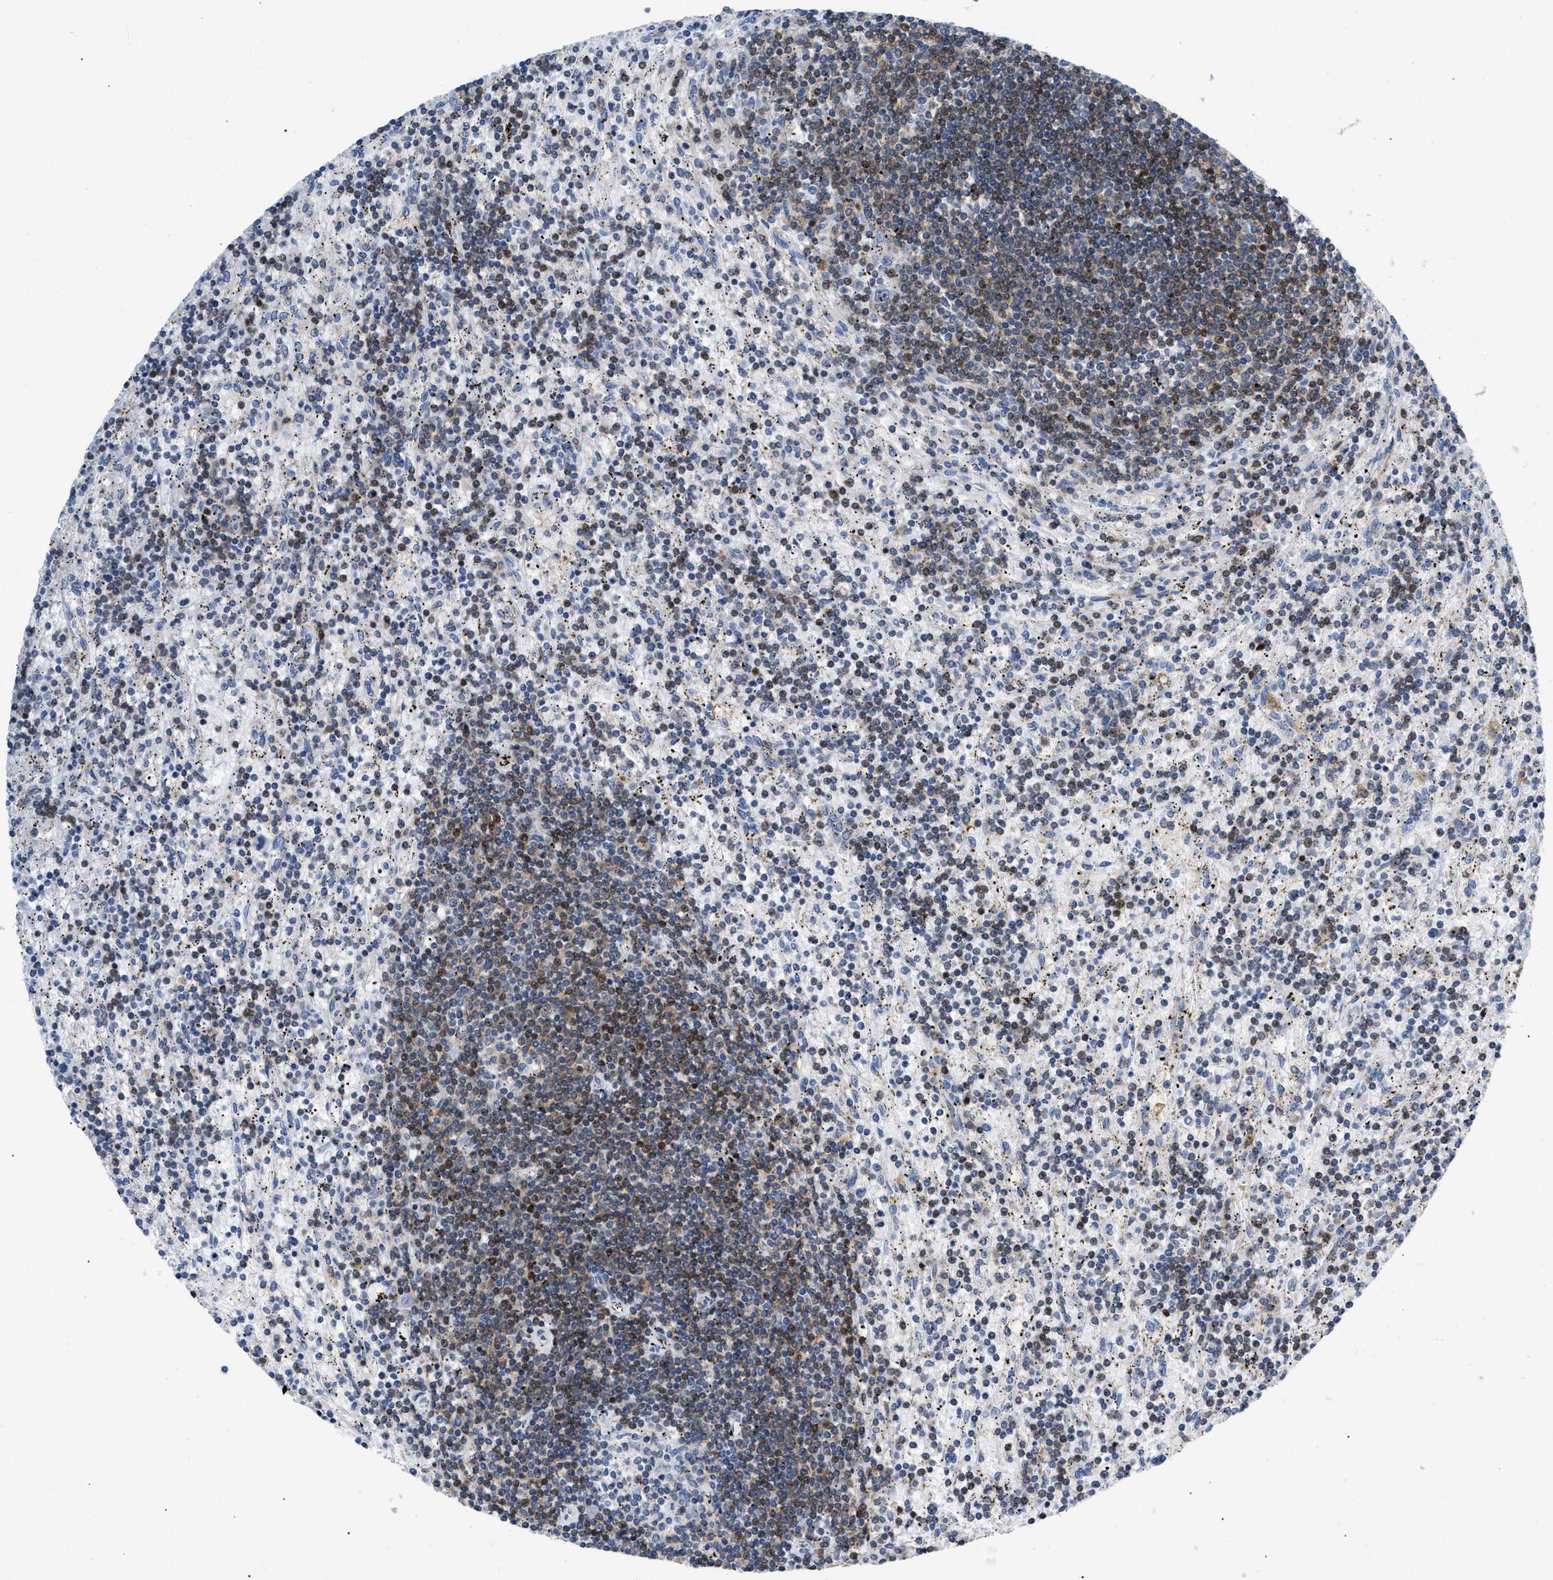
{"staining": {"intensity": "weak", "quantity": "25%-75%", "location": "nuclear"}, "tissue": "lymphoma", "cell_type": "Tumor cells", "image_type": "cancer", "snomed": [{"axis": "morphology", "description": "Malignant lymphoma, non-Hodgkin's type, Low grade"}, {"axis": "topography", "description": "Spleen"}], "caption": "Immunohistochemical staining of human lymphoma demonstrates weak nuclear protein expression in about 25%-75% of tumor cells. (IHC, brightfield microscopy, high magnification).", "gene": "ATP9A", "patient": {"sex": "male", "age": 76}}